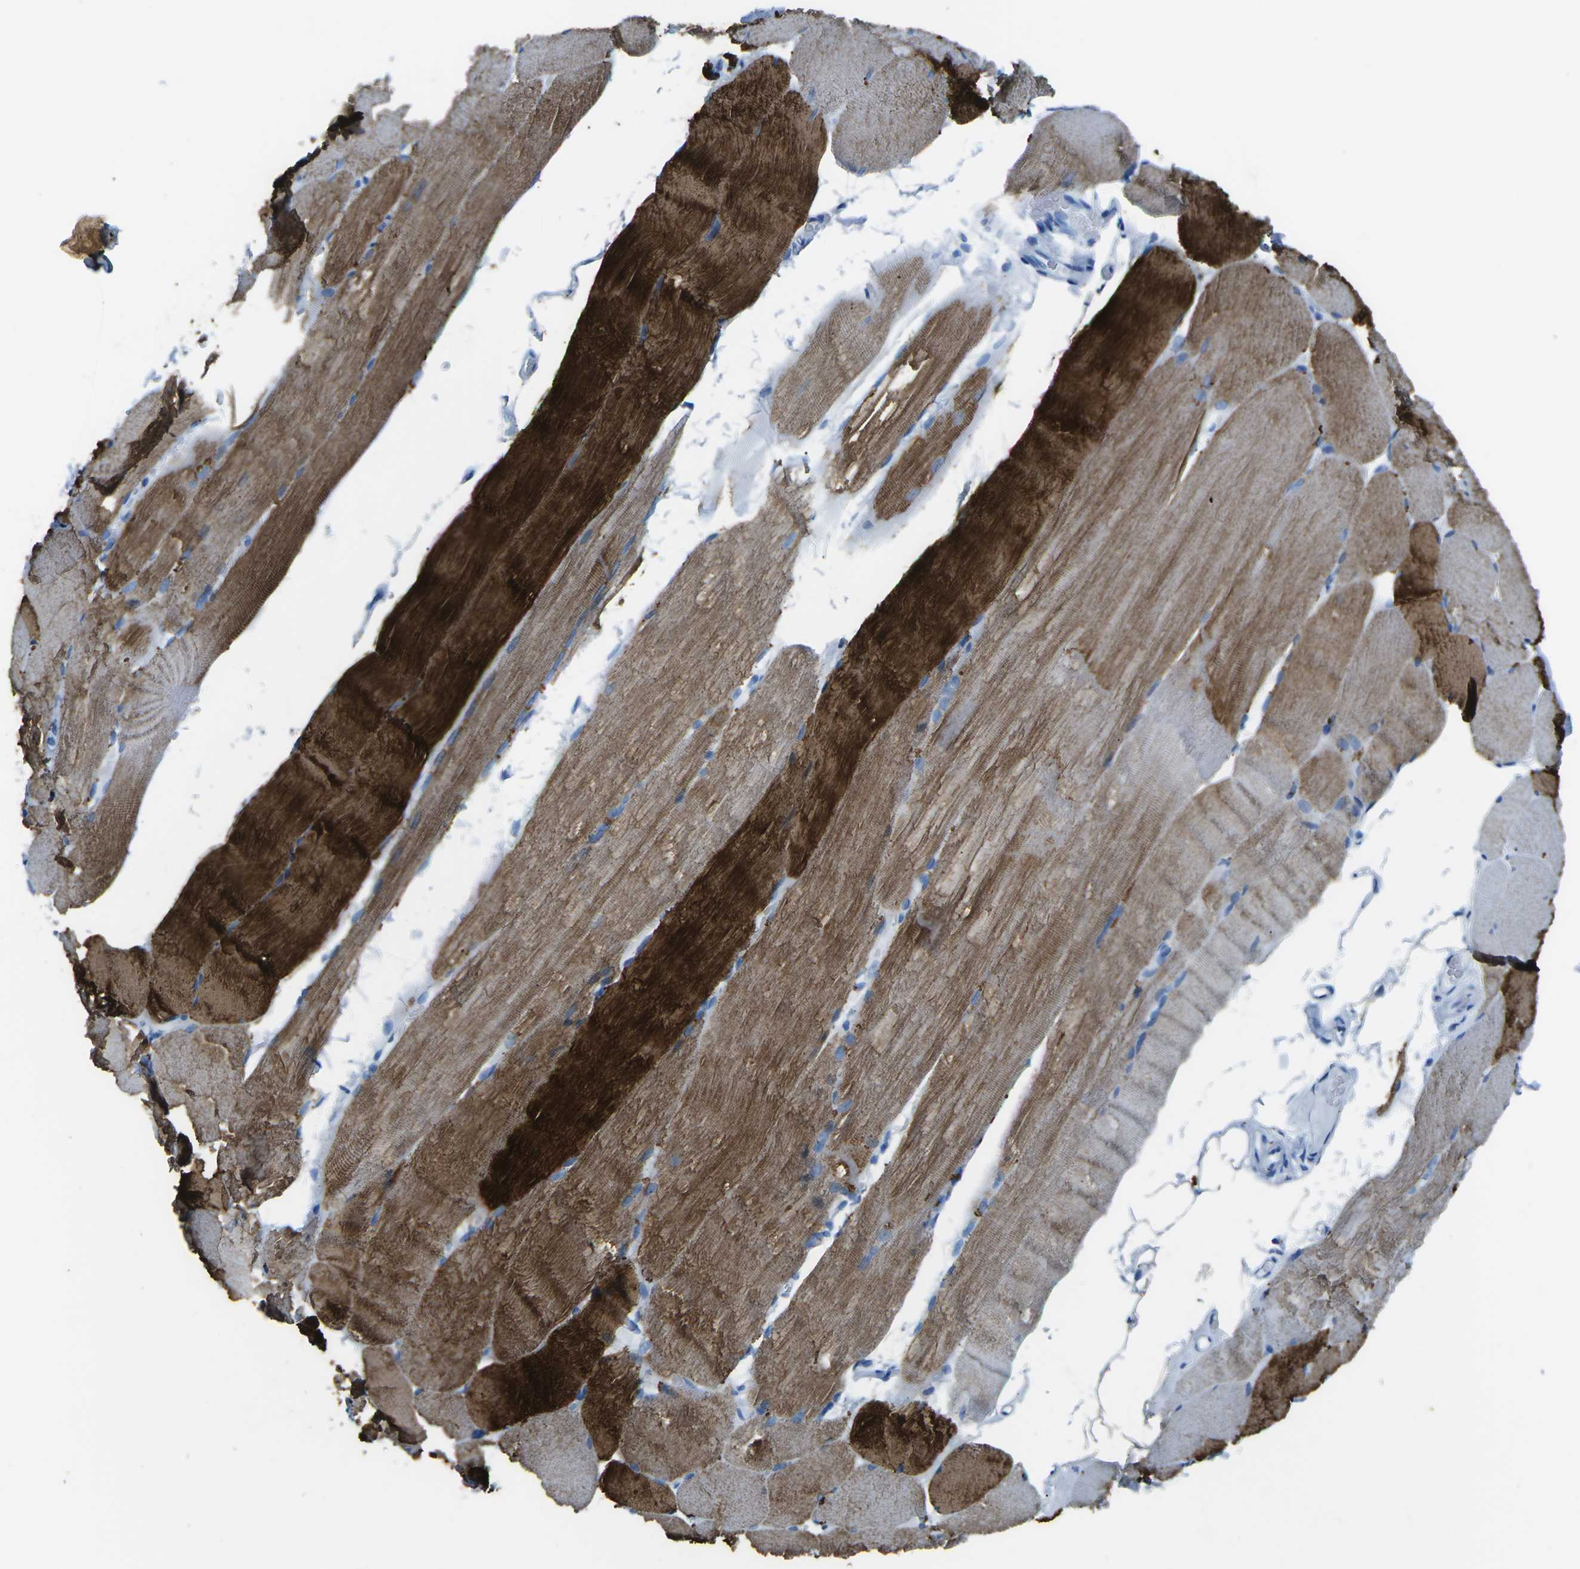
{"staining": {"intensity": "strong", "quantity": ">75%", "location": "cytoplasmic/membranous"}, "tissue": "skeletal muscle", "cell_type": "Myocytes", "image_type": "normal", "snomed": [{"axis": "morphology", "description": "Normal tissue, NOS"}, {"axis": "topography", "description": "Skin"}, {"axis": "topography", "description": "Skeletal muscle"}], "caption": "IHC of unremarkable human skeletal muscle demonstrates high levels of strong cytoplasmic/membranous expression in approximately >75% of myocytes.", "gene": "MYH8", "patient": {"sex": "male", "age": 83}}